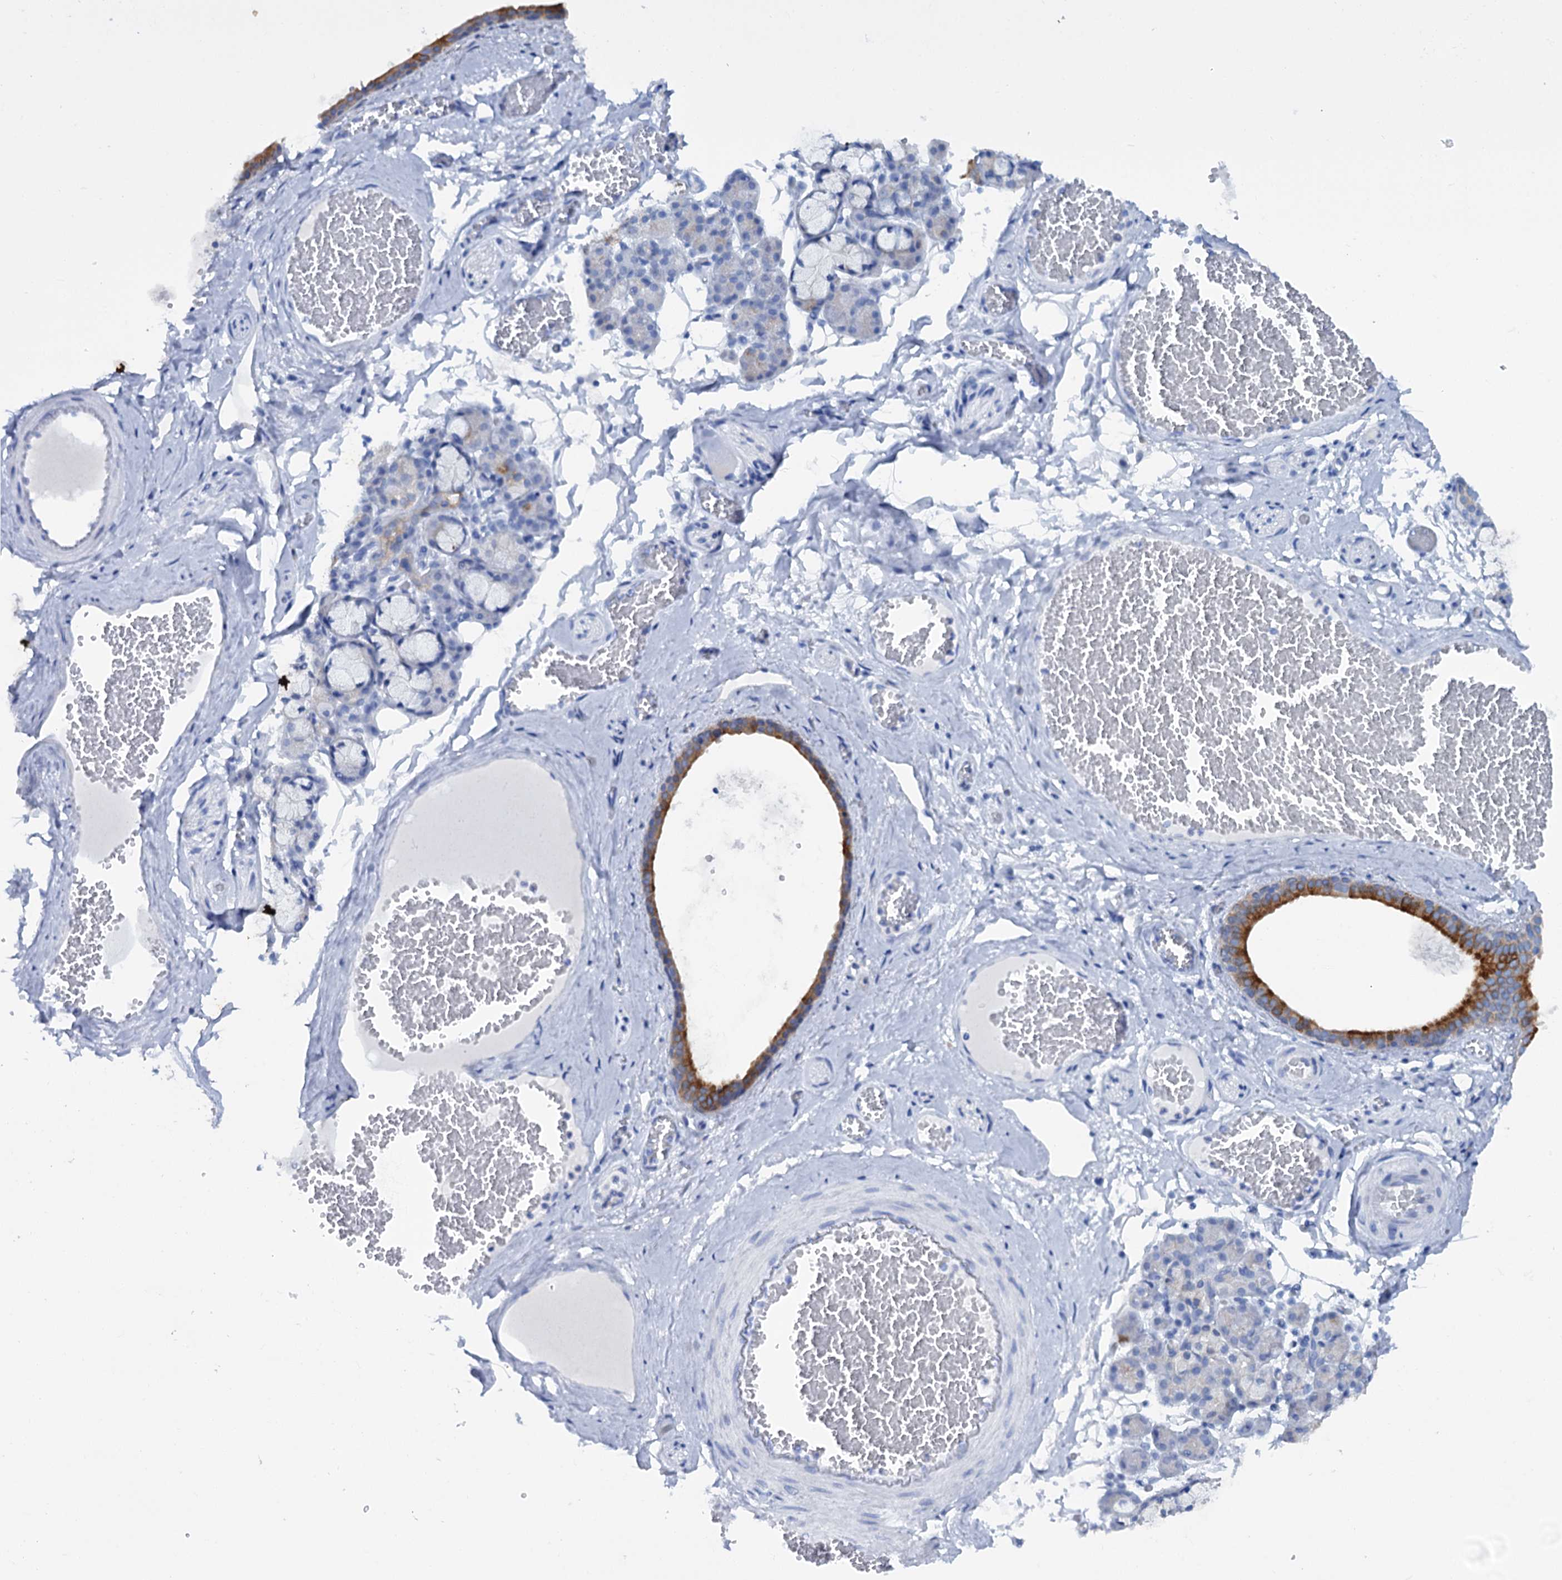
{"staining": {"intensity": "moderate", "quantity": "<25%", "location": "cytoplasmic/membranous"}, "tissue": "salivary gland", "cell_type": "Glandular cells", "image_type": "normal", "snomed": [{"axis": "morphology", "description": "Normal tissue, NOS"}, {"axis": "topography", "description": "Salivary gland"}], "caption": "About <25% of glandular cells in unremarkable salivary gland show moderate cytoplasmic/membranous protein staining as visualized by brown immunohistochemical staining.", "gene": "FAAP20", "patient": {"sex": "male", "age": 63}}